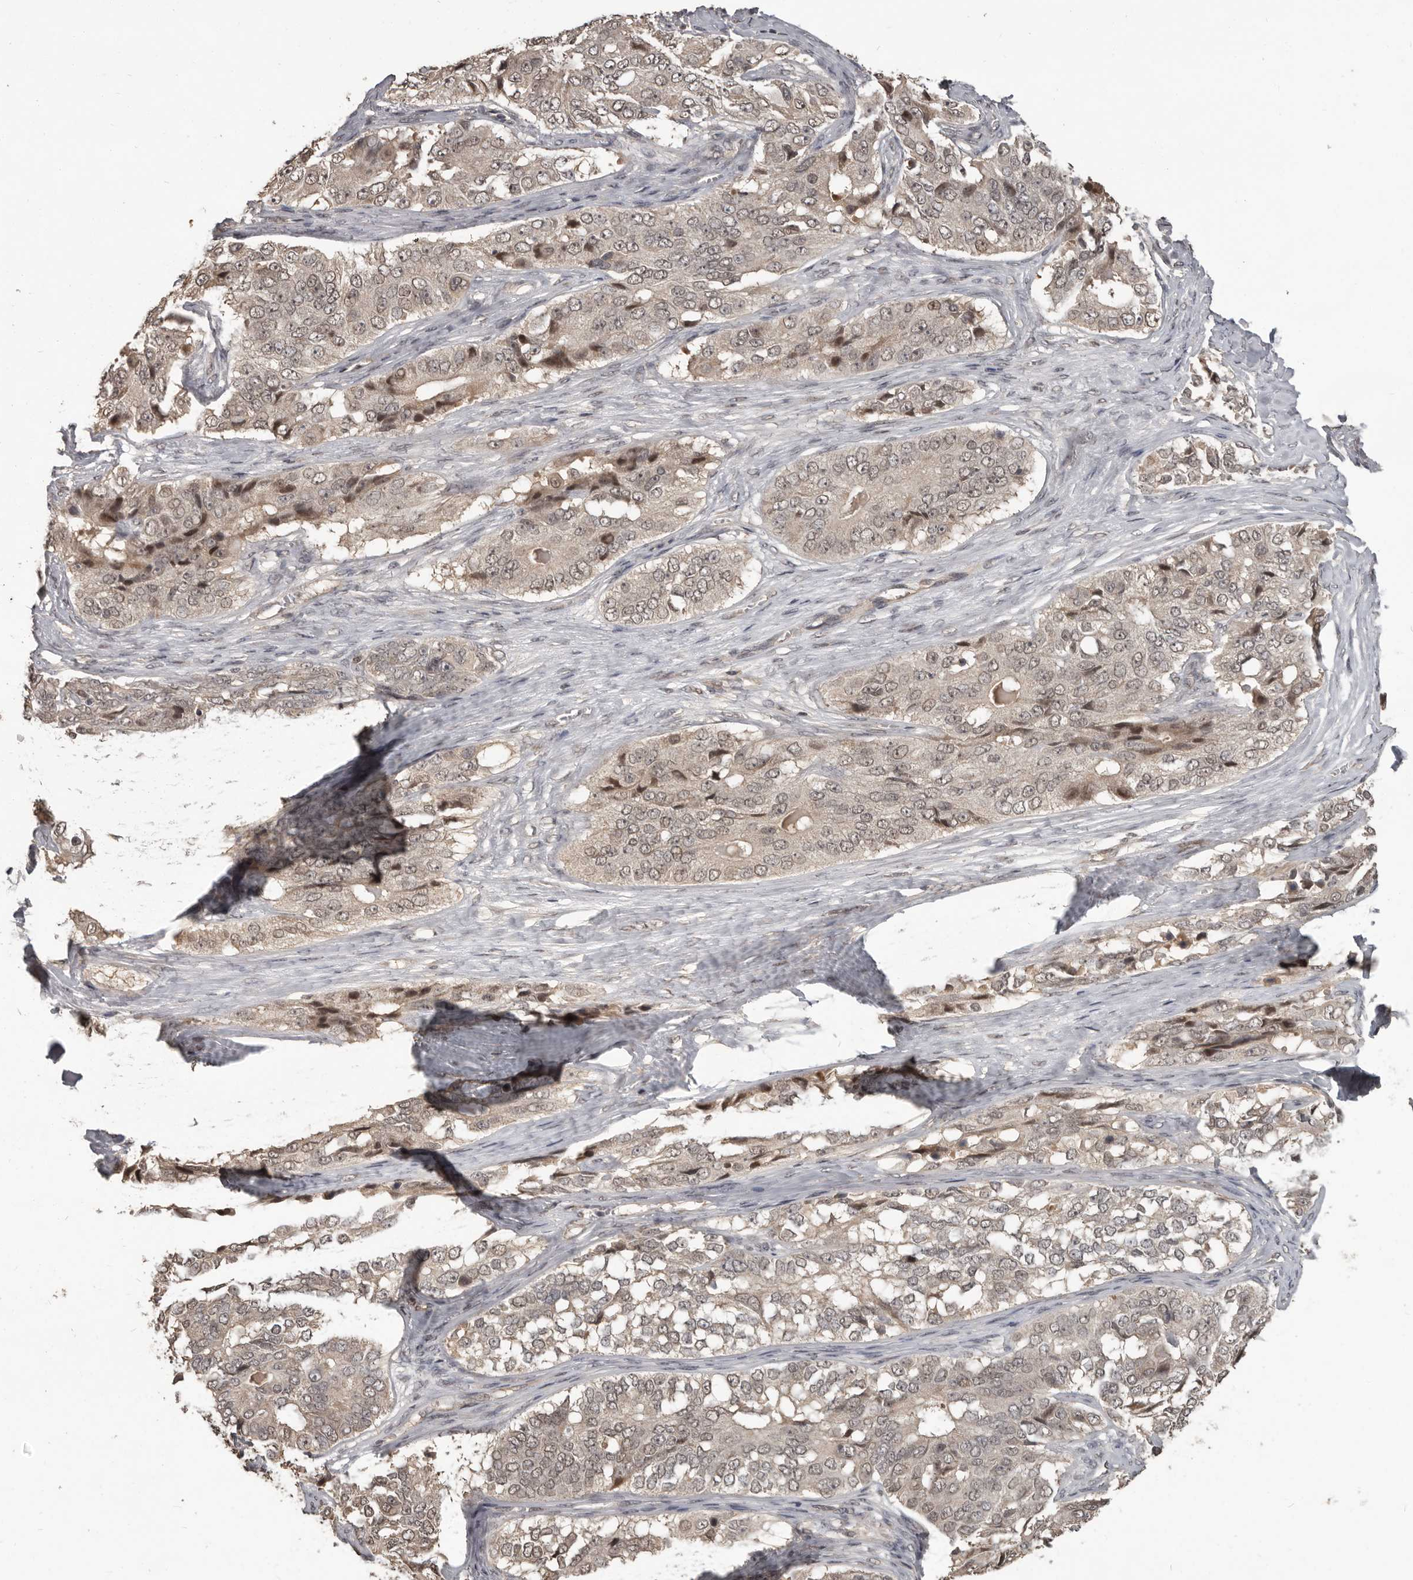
{"staining": {"intensity": "moderate", "quantity": "<25%", "location": "nuclear"}, "tissue": "ovarian cancer", "cell_type": "Tumor cells", "image_type": "cancer", "snomed": [{"axis": "morphology", "description": "Carcinoma, endometroid"}, {"axis": "topography", "description": "Ovary"}], "caption": "The histopathology image displays immunohistochemical staining of ovarian cancer (endometroid carcinoma). There is moderate nuclear staining is seen in about <25% of tumor cells.", "gene": "ZFP14", "patient": {"sex": "female", "age": 51}}